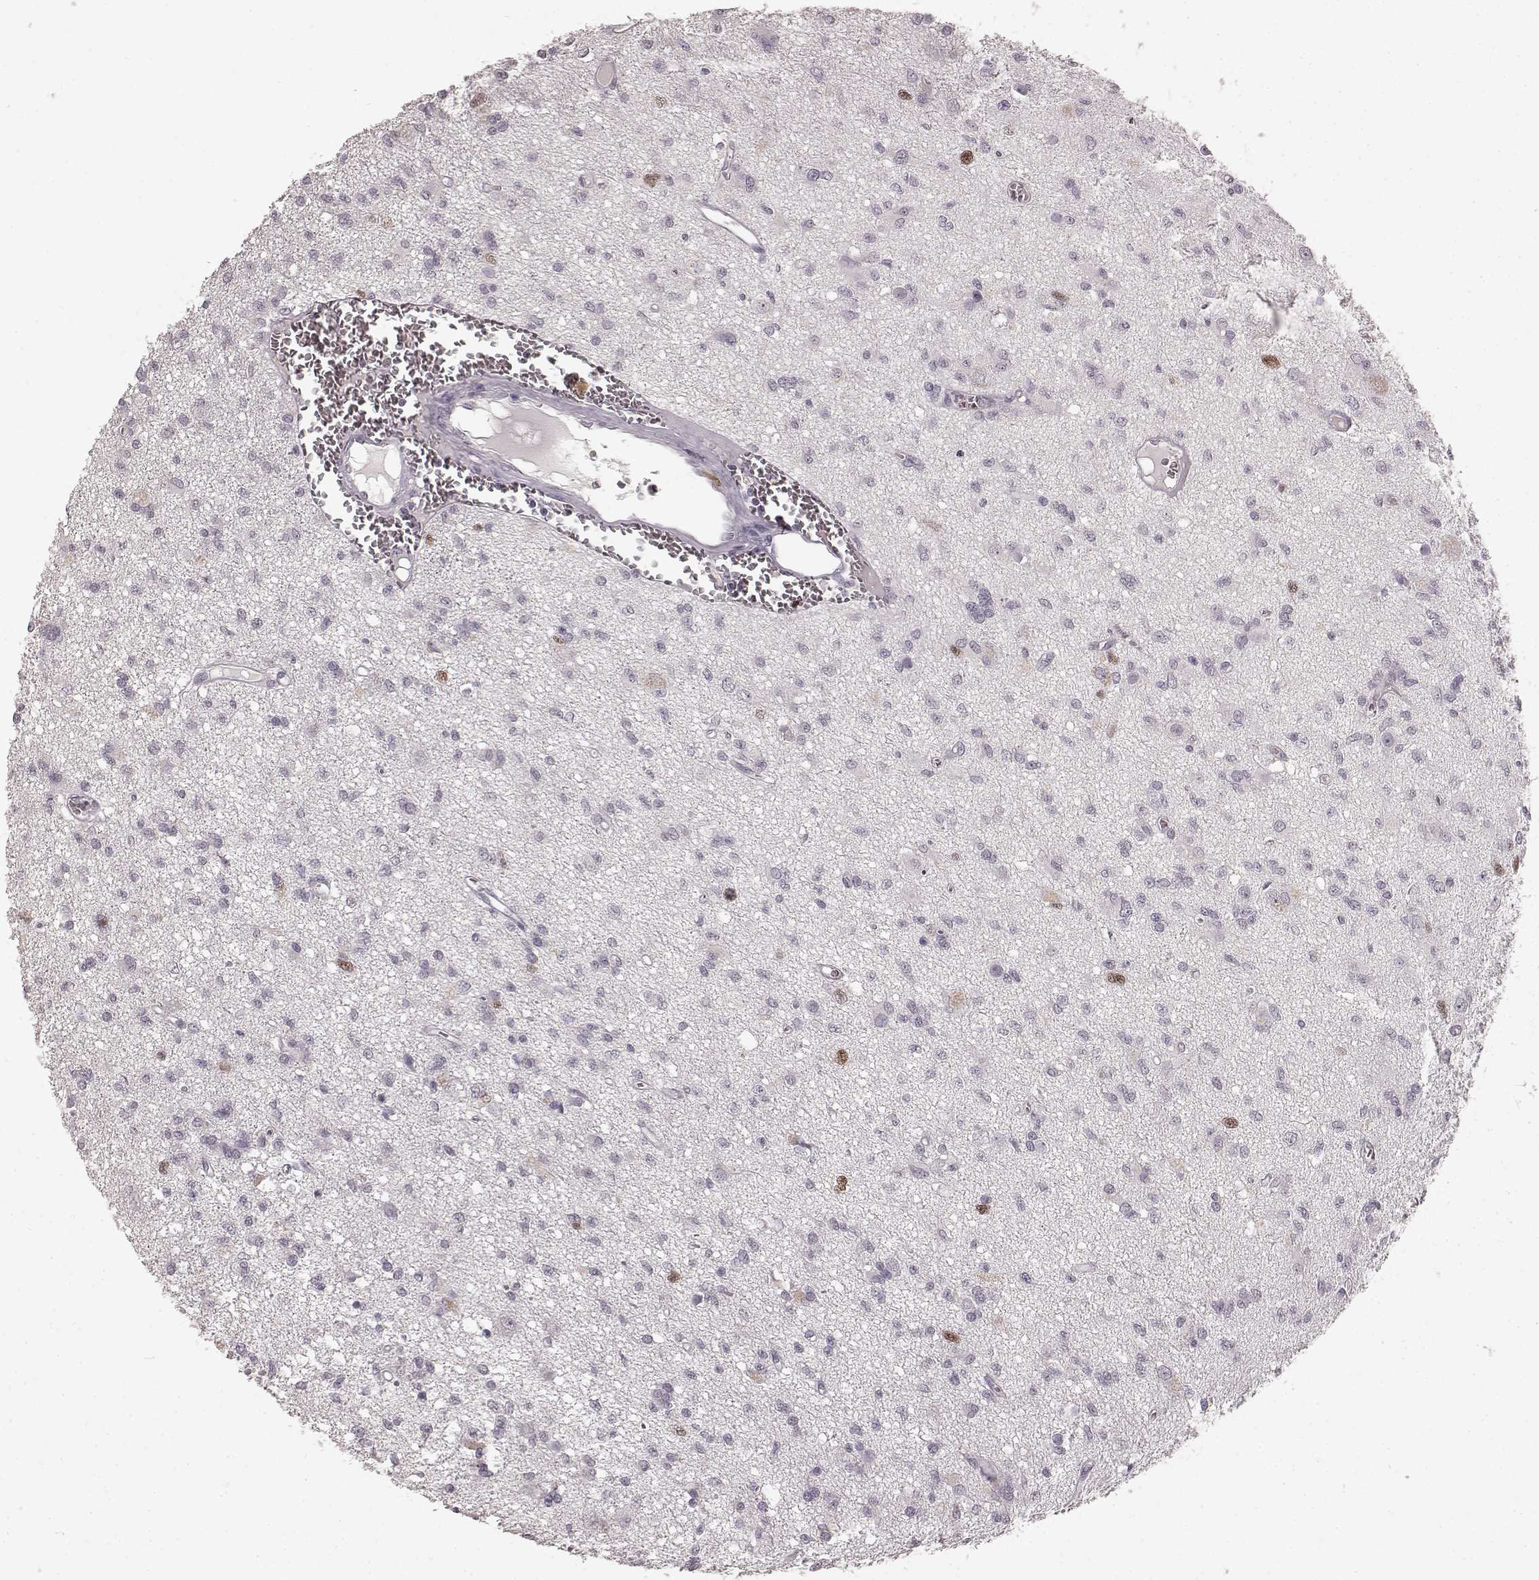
{"staining": {"intensity": "strong", "quantity": "<25%", "location": "nuclear"}, "tissue": "glioma", "cell_type": "Tumor cells", "image_type": "cancer", "snomed": [{"axis": "morphology", "description": "Glioma, malignant, Low grade"}, {"axis": "topography", "description": "Brain"}], "caption": "Tumor cells reveal medium levels of strong nuclear positivity in about <25% of cells in human malignant low-grade glioma. The protein is stained brown, and the nuclei are stained in blue (DAB IHC with brightfield microscopy, high magnification).", "gene": "CCNA2", "patient": {"sex": "male", "age": 64}}